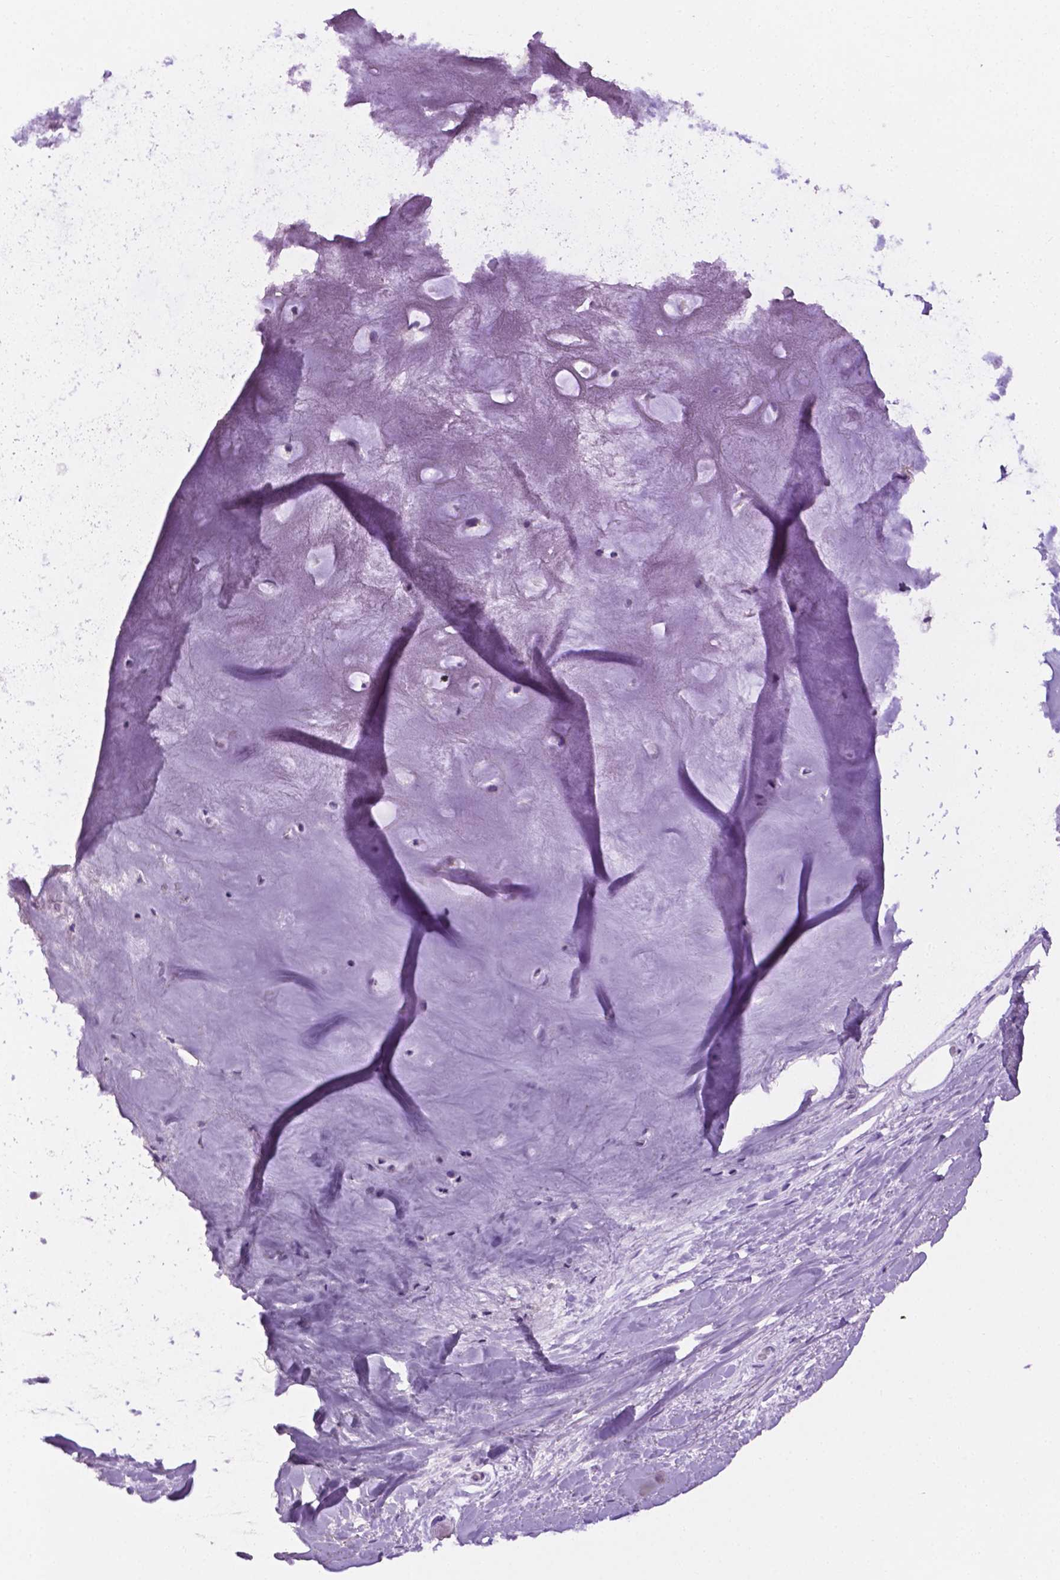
{"staining": {"intensity": "negative", "quantity": "none", "location": "none"}, "tissue": "soft tissue", "cell_type": "Chondrocytes", "image_type": "normal", "snomed": [{"axis": "morphology", "description": "Normal tissue, NOS"}, {"axis": "topography", "description": "Cartilage tissue"}], "caption": "A high-resolution photomicrograph shows immunohistochemistry staining of unremarkable soft tissue, which reveals no significant expression in chondrocytes.", "gene": "TACSTD2", "patient": {"sex": "male", "age": 57}}